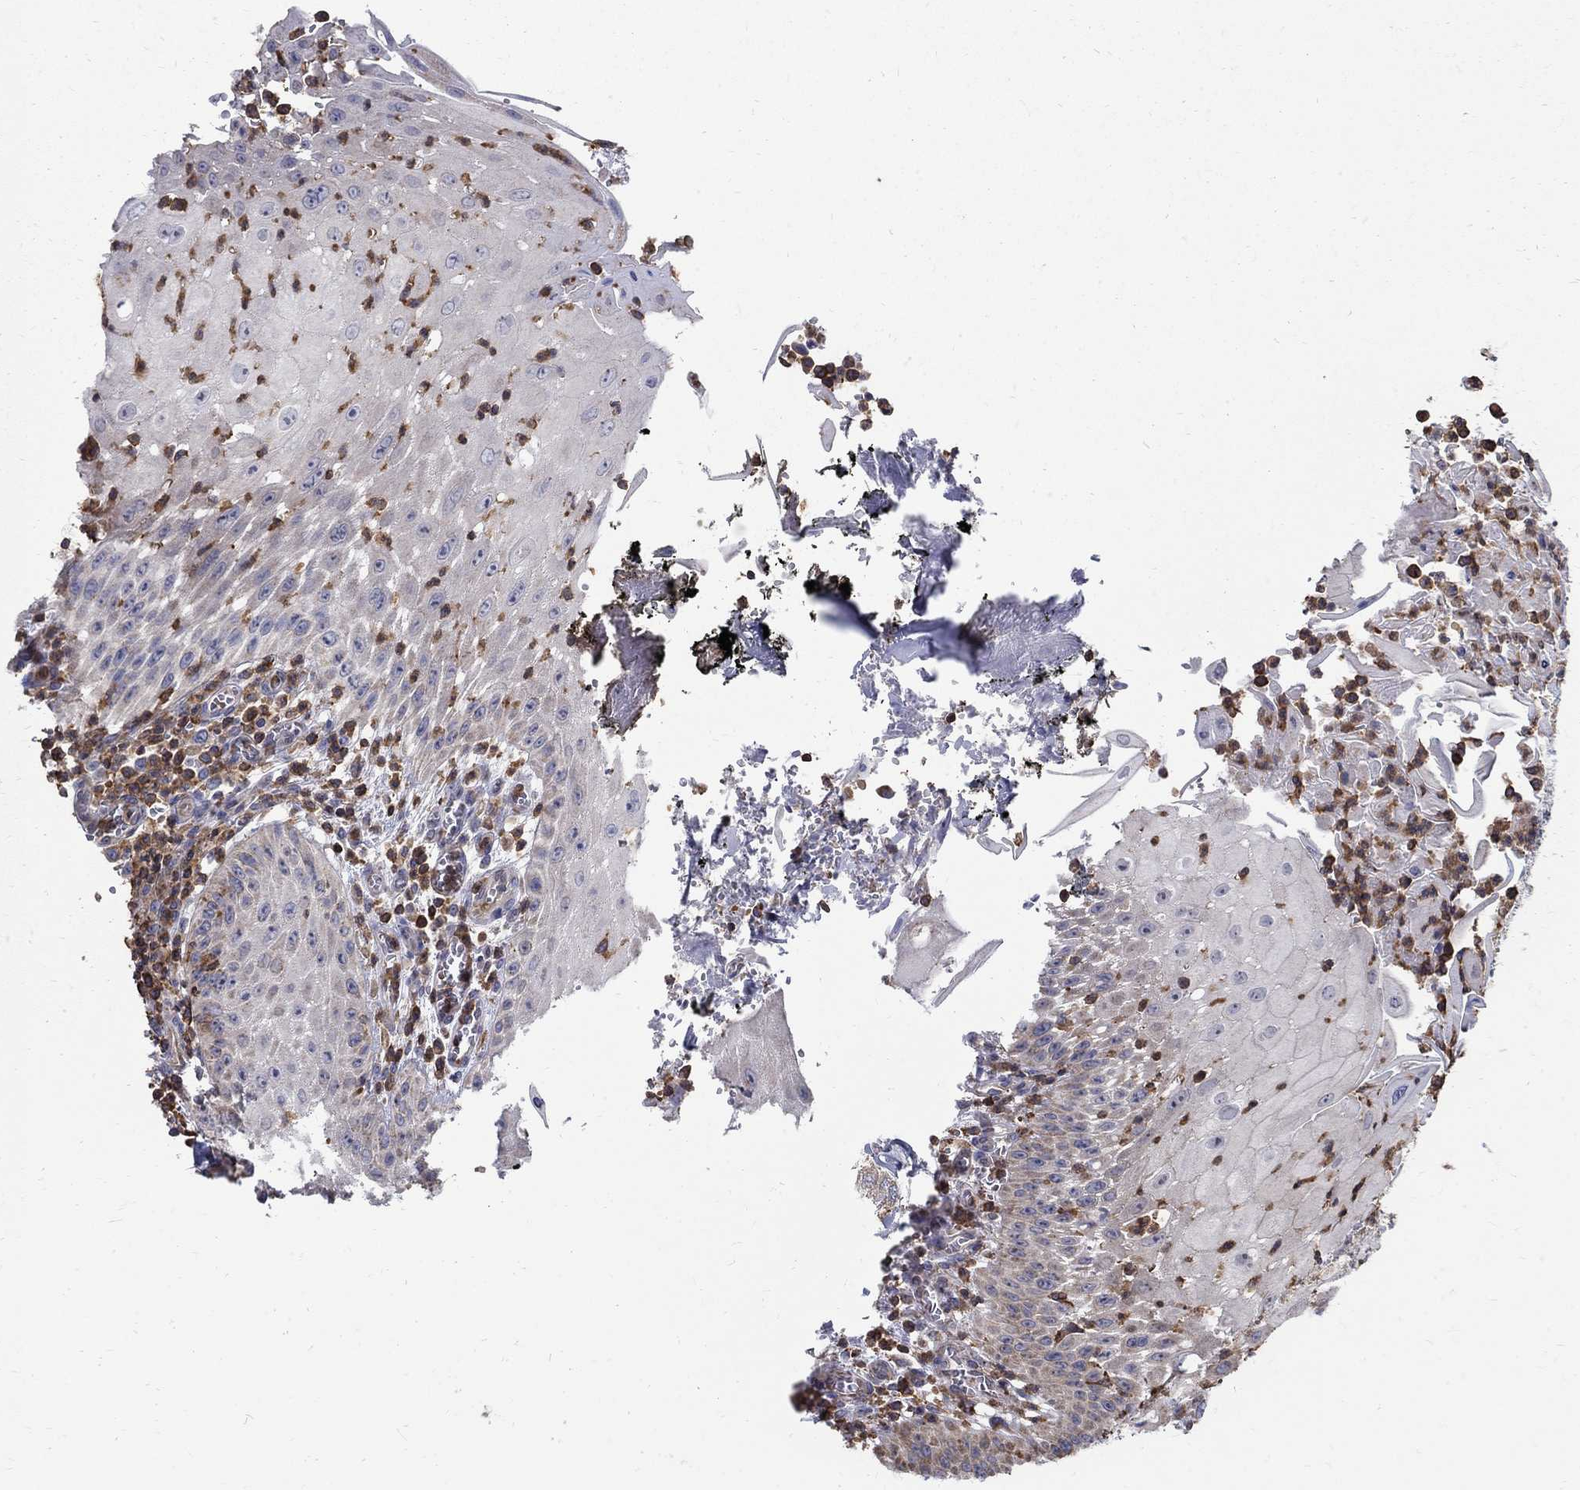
{"staining": {"intensity": "negative", "quantity": "none", "location": "none"}, "tissue": "head and neck cancer", "cell_type": "Tumor cells", "image_type": "cancer", "snomed": [{"axis": "morphology", "description": "Squamous cell carcinoma, NOS"}, {"axis": "topography", "description": "Oral tissue"}, {"axis": "topography", "description": "Head-Neck"}], "caption": "An image of human head and neck cancer (squamous cell carcinoma) is negative for staining in tumor cells.", "gene": "AGAP2", "patient": {"sex": "male", "age": 58}}